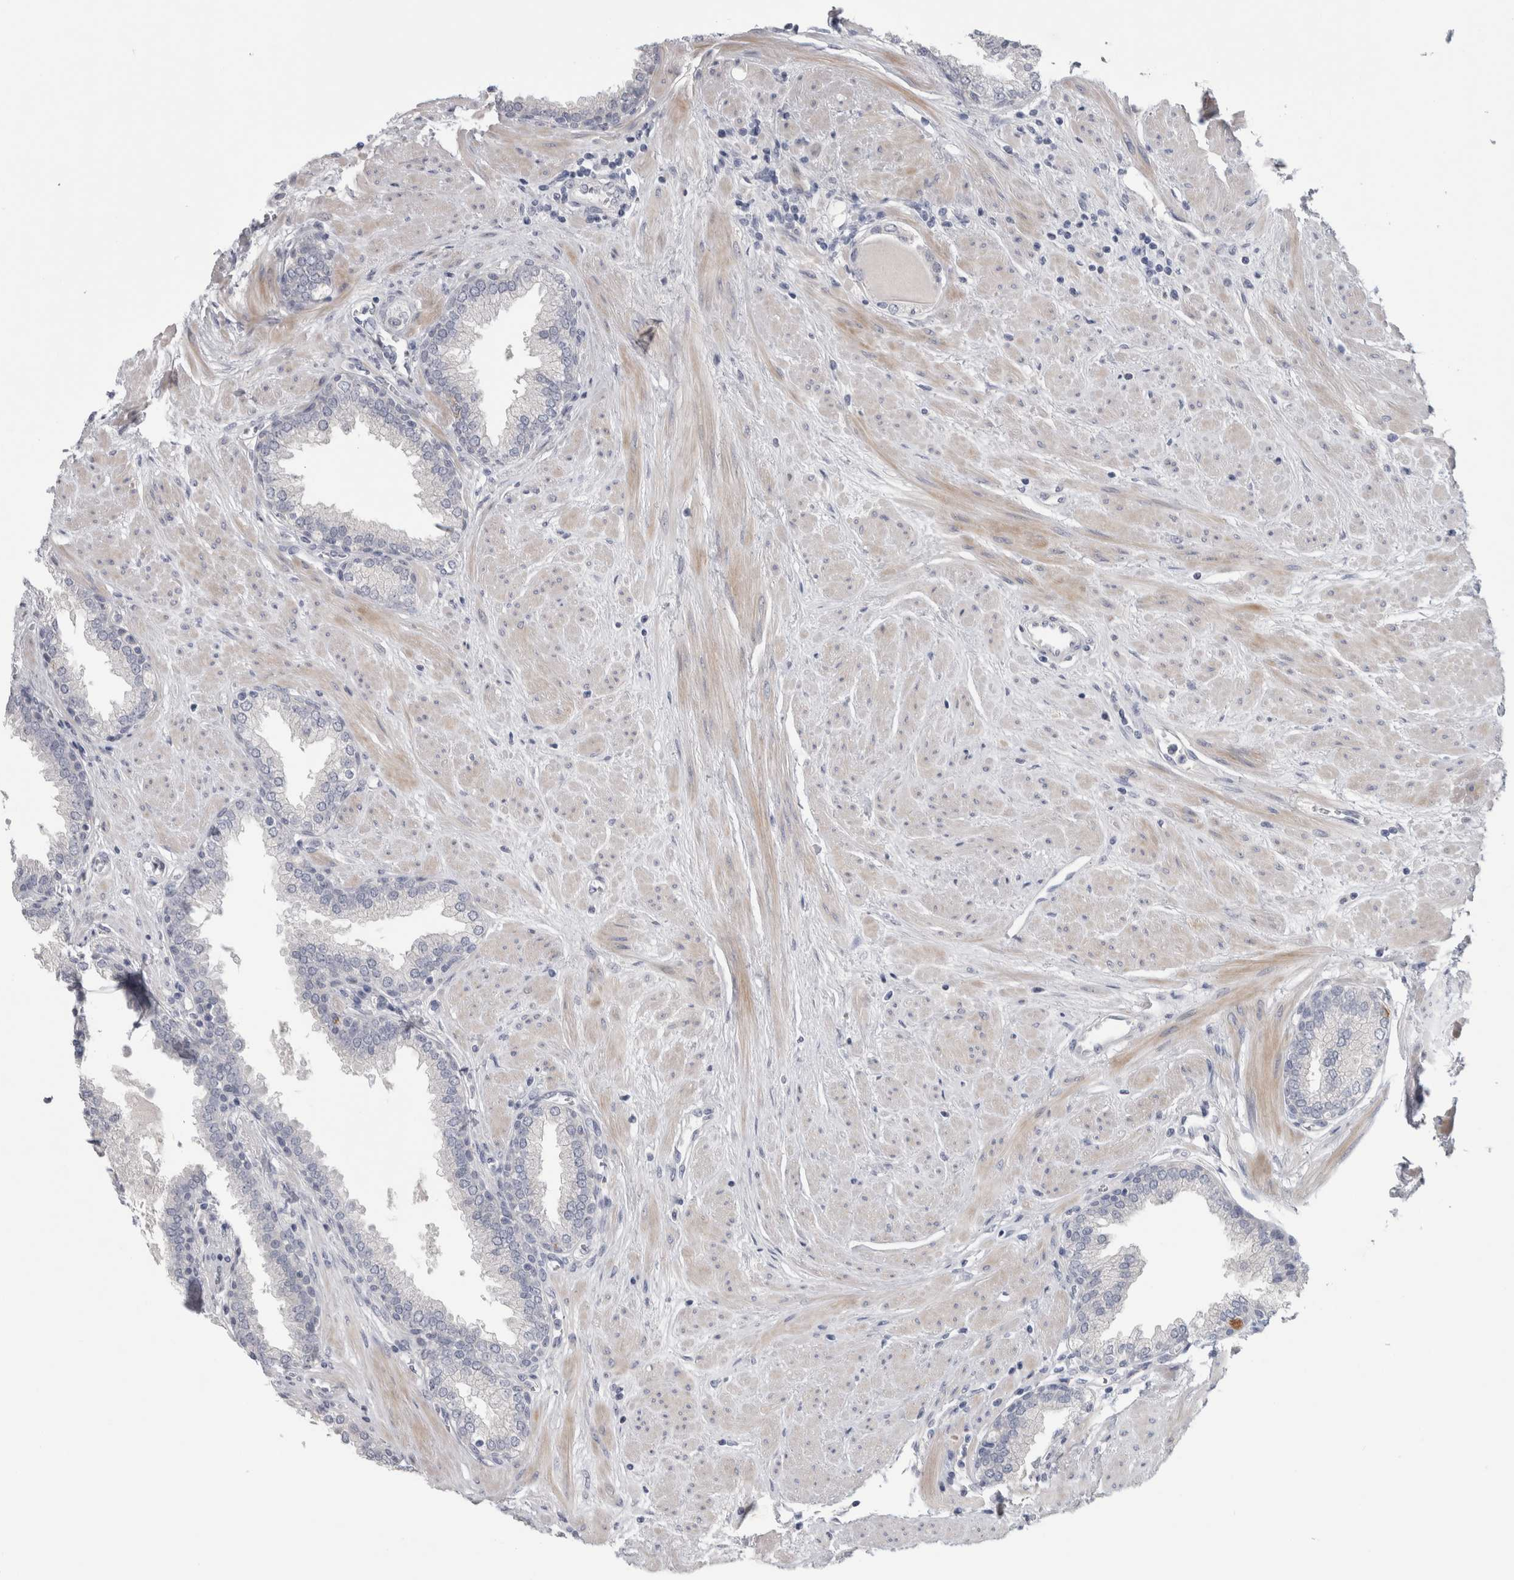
{"staining": {"intensity": "negative", "quantity": "none", "location": "none"}, "tissue": "prostate", "cell_type": "Glandular cells", "image_type": "normal", "snomed": [{"axis": "morphology", "description": "Normal tissue, NOS"}, {"axis": "topography", "description": "Prostate"}], "caption": "Photomicrograph shows no protein positivity in glandular cells of normal prostate.", "gene": "ADAM2", "patient": {"sex": "male", "age": 51}}